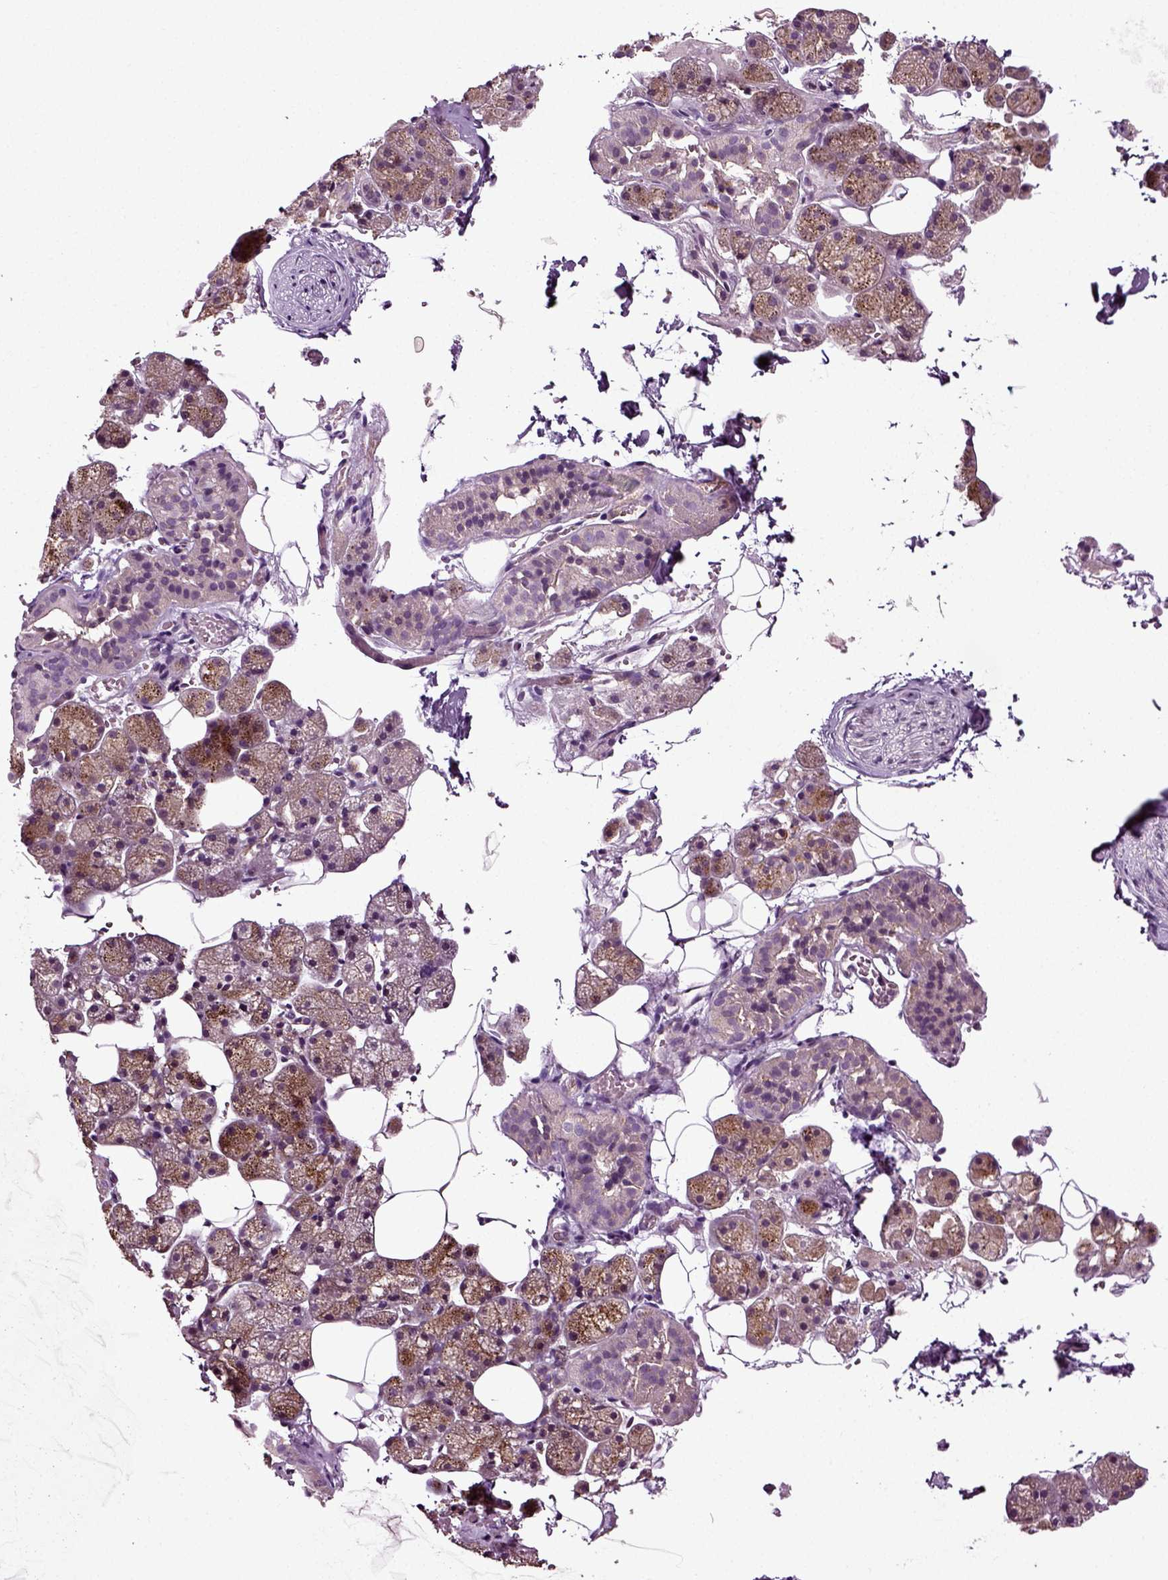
{"staining": {"intensity": "moderate", "quantity": "<25%", "location": "cytoplasmic/membranous"}, "tissue": "salivary gland", "cell_type": "Glandular cells", "image_type": "normal", "snomed": [{"axis": "morphology", "description": "Normal tissue, NOS"}, {"axis": "topography", "description": "Salivary gland"}], "caption": "The micrograph reveals immunohistochemical staining of normal salivary gland. There is moderate cytoplasmic/membranous expression is identified in about <25% of glandular cells.", "gene": "RHOF", "patient": {"sex": "male", "age": 38}}